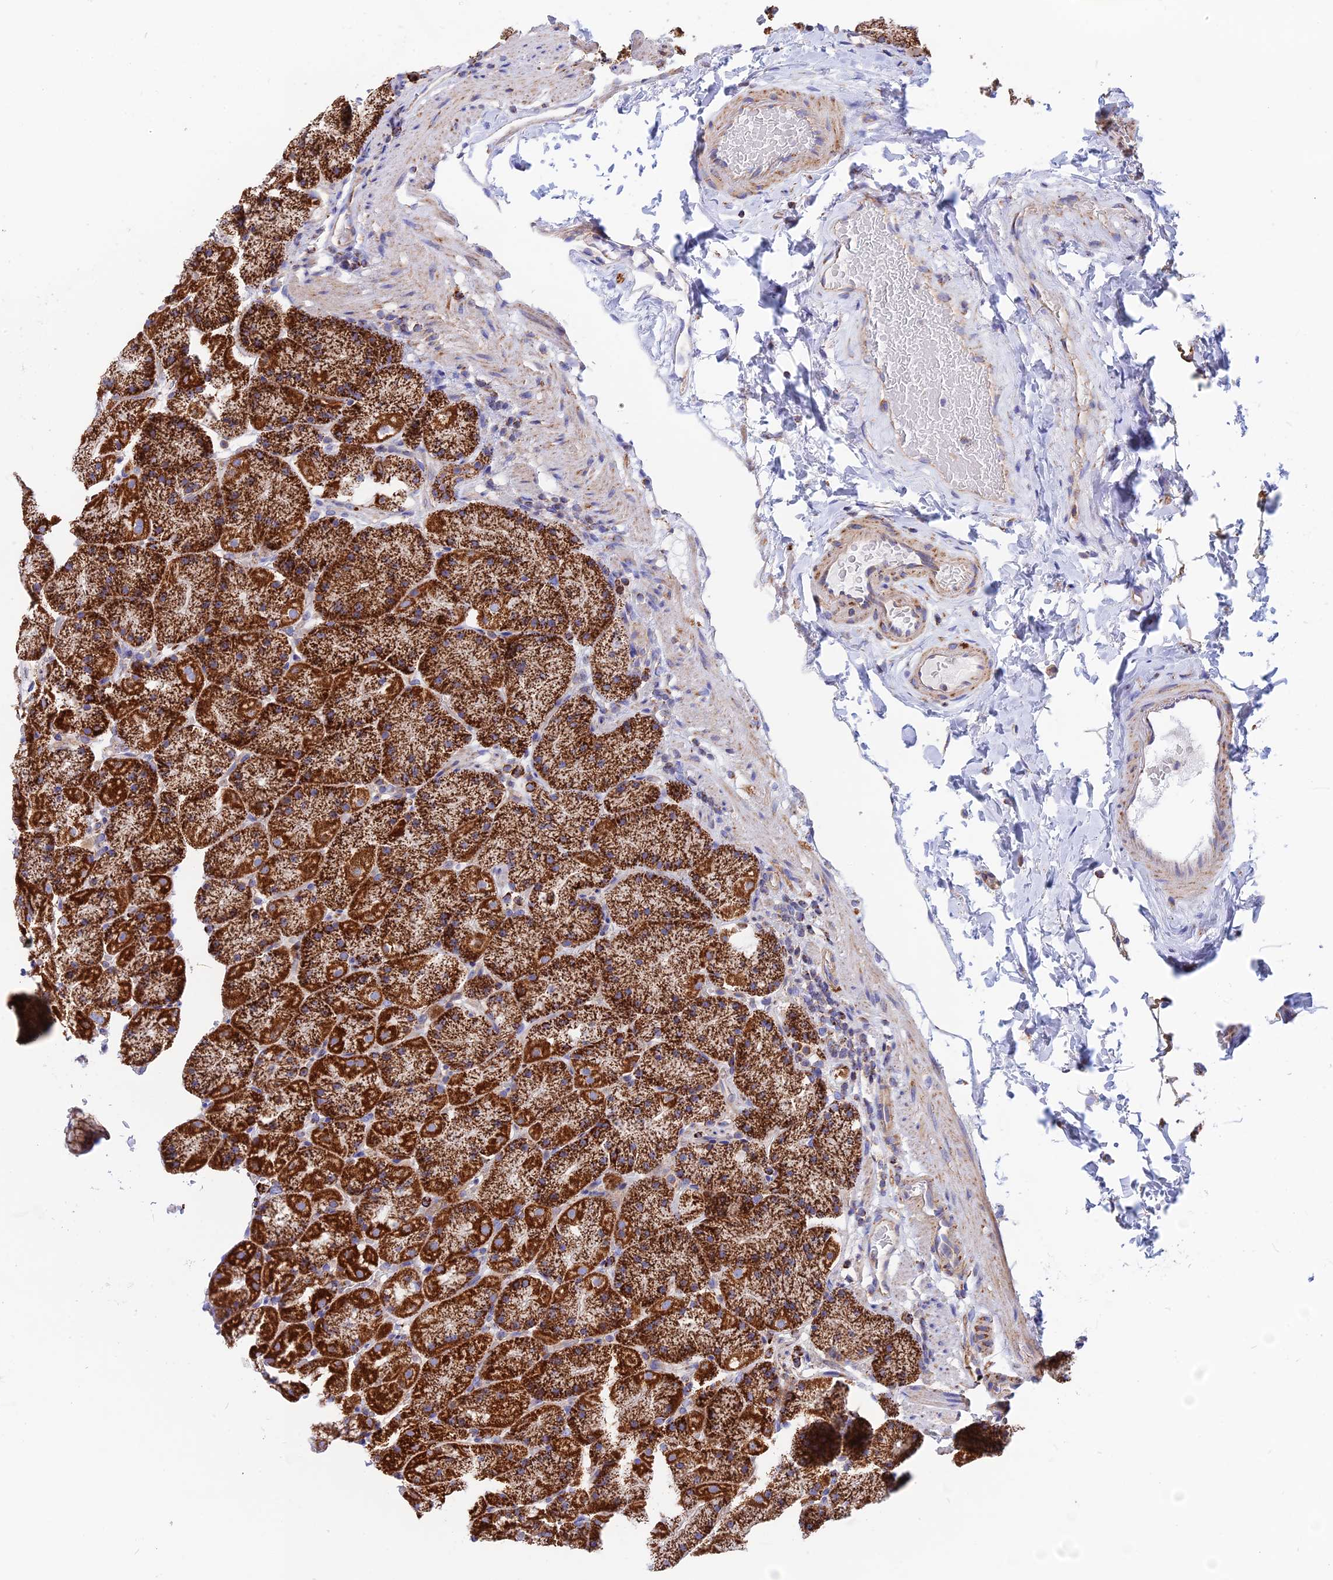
{"staining": {"intensity": "strong", "quantity": ">75%", "location": "cytoplasmic/membranous"}, "tissue": "stomach", "cell_type": "Glandular cells", "image_type": "normal", "snomed": [{"axis": "morphology", "description": "Normal tissue, NOS"}, {"axis": "topography", "description": "Stomach, upper"}, {"axis": "topography", "description": "Stomach, lower"}], "caption": "Stomach stained with immunohistochemistry (IHC) reveals strong cytoplasmic/membranous positivity in about >75% of glandular cells. (Brightfield microscopy of DAB IHC at high magnification).", "gene": "GCDH", "patient": {"sex": "male", "age": 67}}